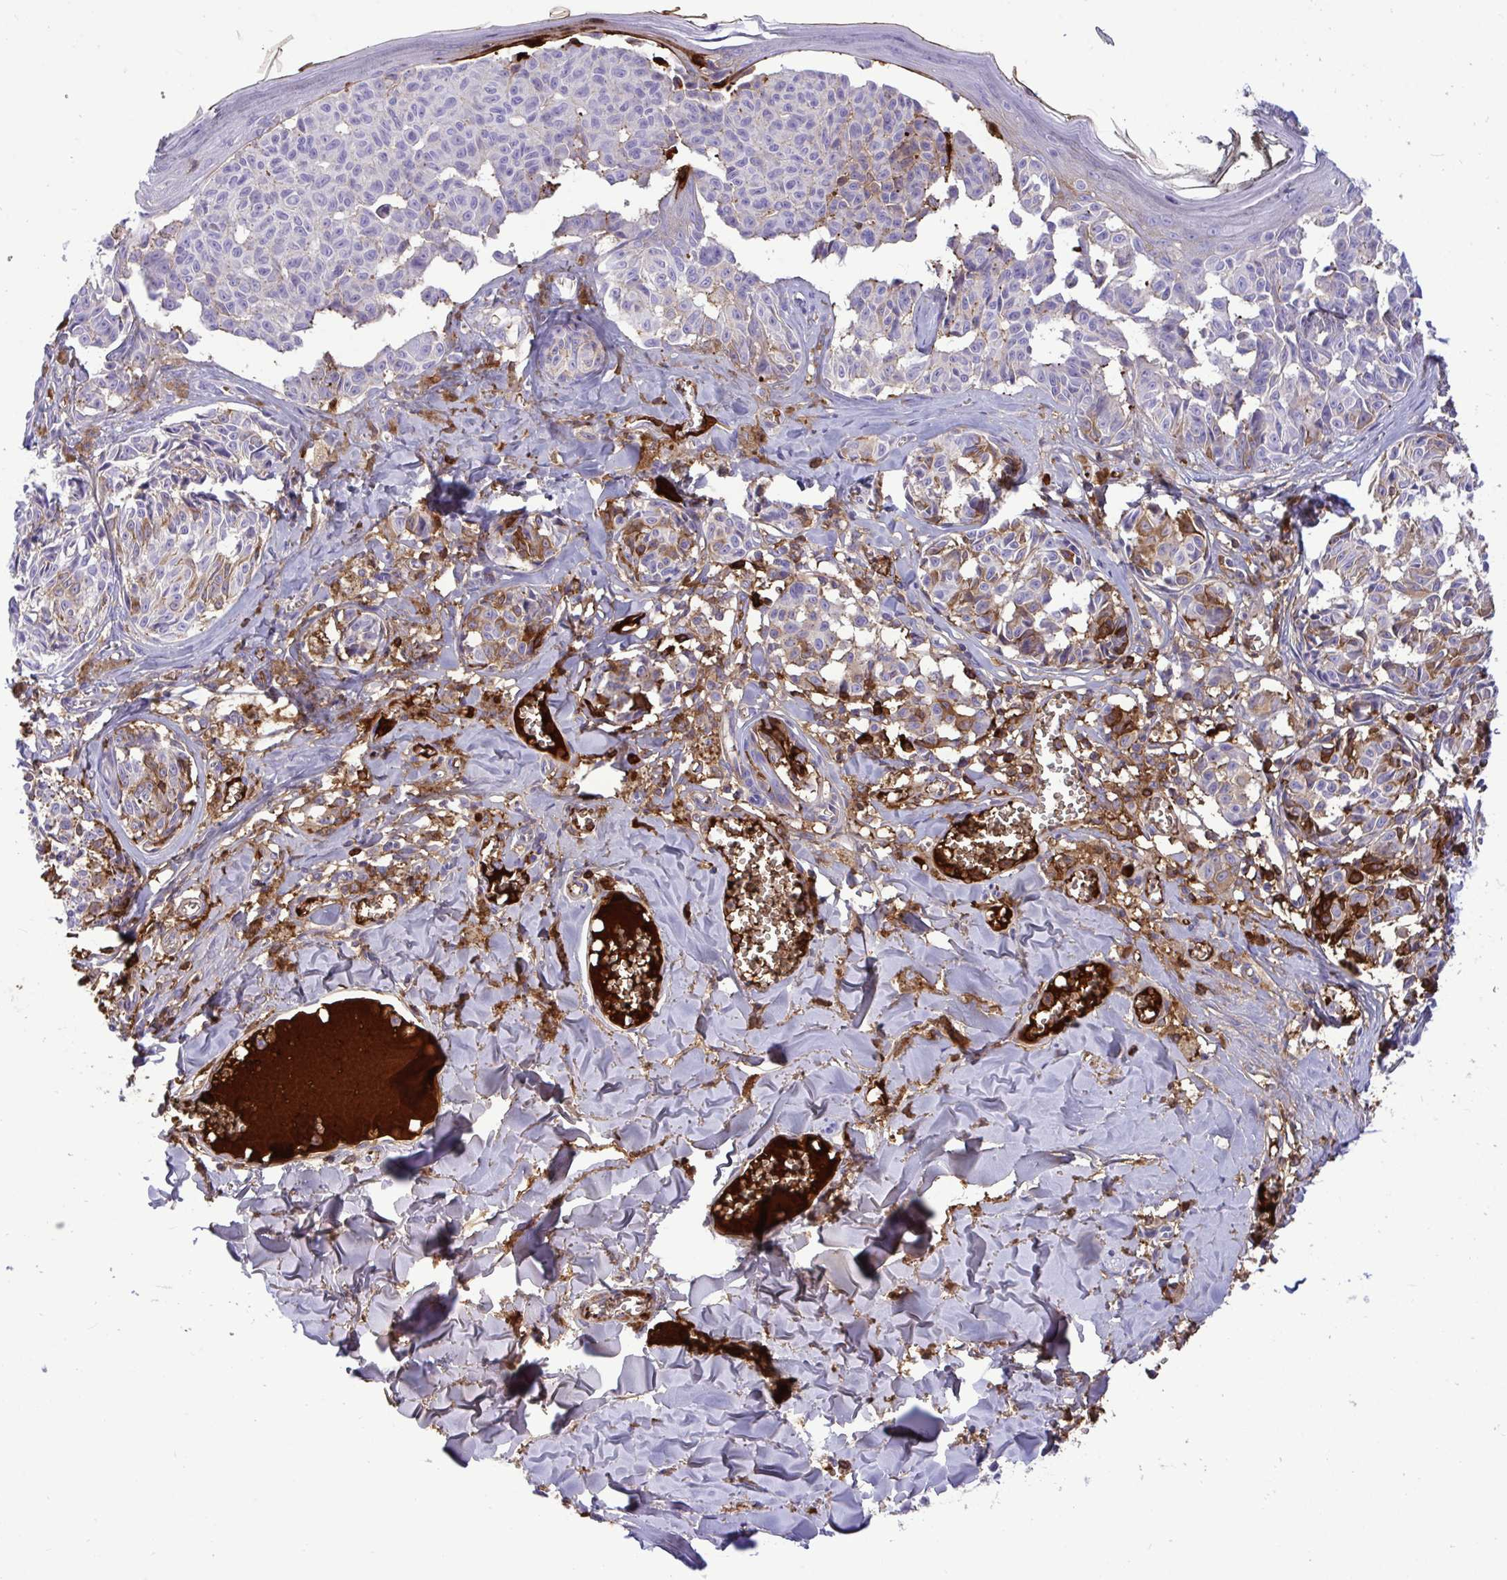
{"staining": {"intensity": "moderate", "quantity": "<25%", "location": "cytoplasmic/membranous"}, "tissue": "melanoma", "cell_type": "Tumor cells", "image_type": "cancer", "snomed": [{"axis": "morphology", "description": "Malignant melanoma, NOS"}, {"axis": "topography", "description": "Skin"}], "caption": "Tumor cells demonstrate moderate cytoplasmic/membranous positivity in about <25% of cells in malignant melanoma.", "gene": "F2", "patient": {"sex": "female", "age": 43}}